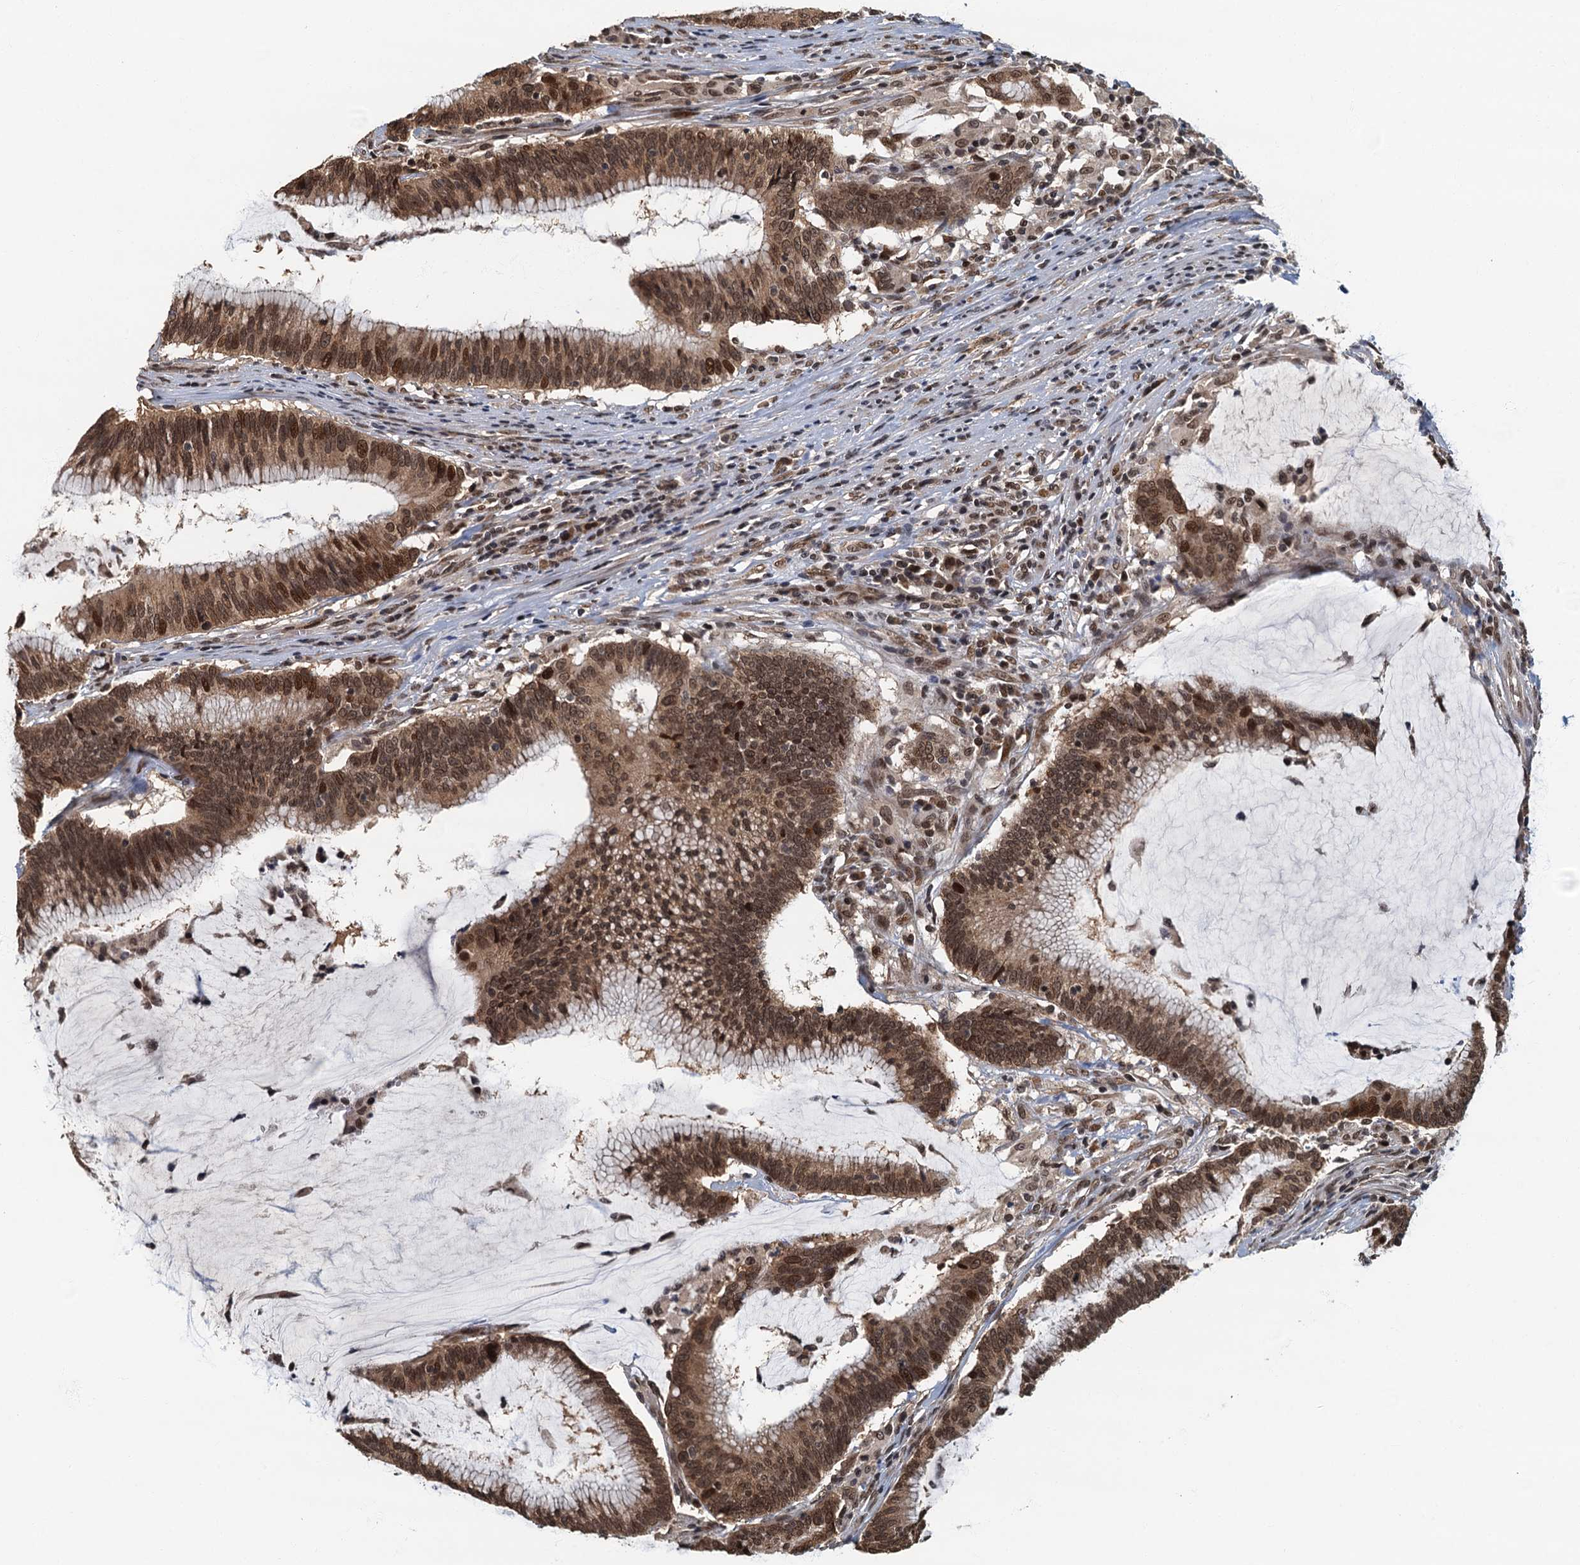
{"staining": {"intensity": "moderate", "quantity": ">75%", "location": "cytoplasmic/membranous,nuclear"}, "tissue": "colorectal cancer", "cell_type": "Tumor cells", "image_type": "cancer", "snomed": [{"axis": "morphology", "description": "Adenocarcinoma, NOS"}, {"axis": "topography", "description": "Rectum"}], "caption": "Moderate cytoplasmic/membranous and nuclear expression for a protein is appreciated in about >75% of tumor cells of colorectal cancer (adenocarcinoma) using immunohistochemistry.", "gene": "CKAP2L", "patient": {"sex": "female", "age": 77}}